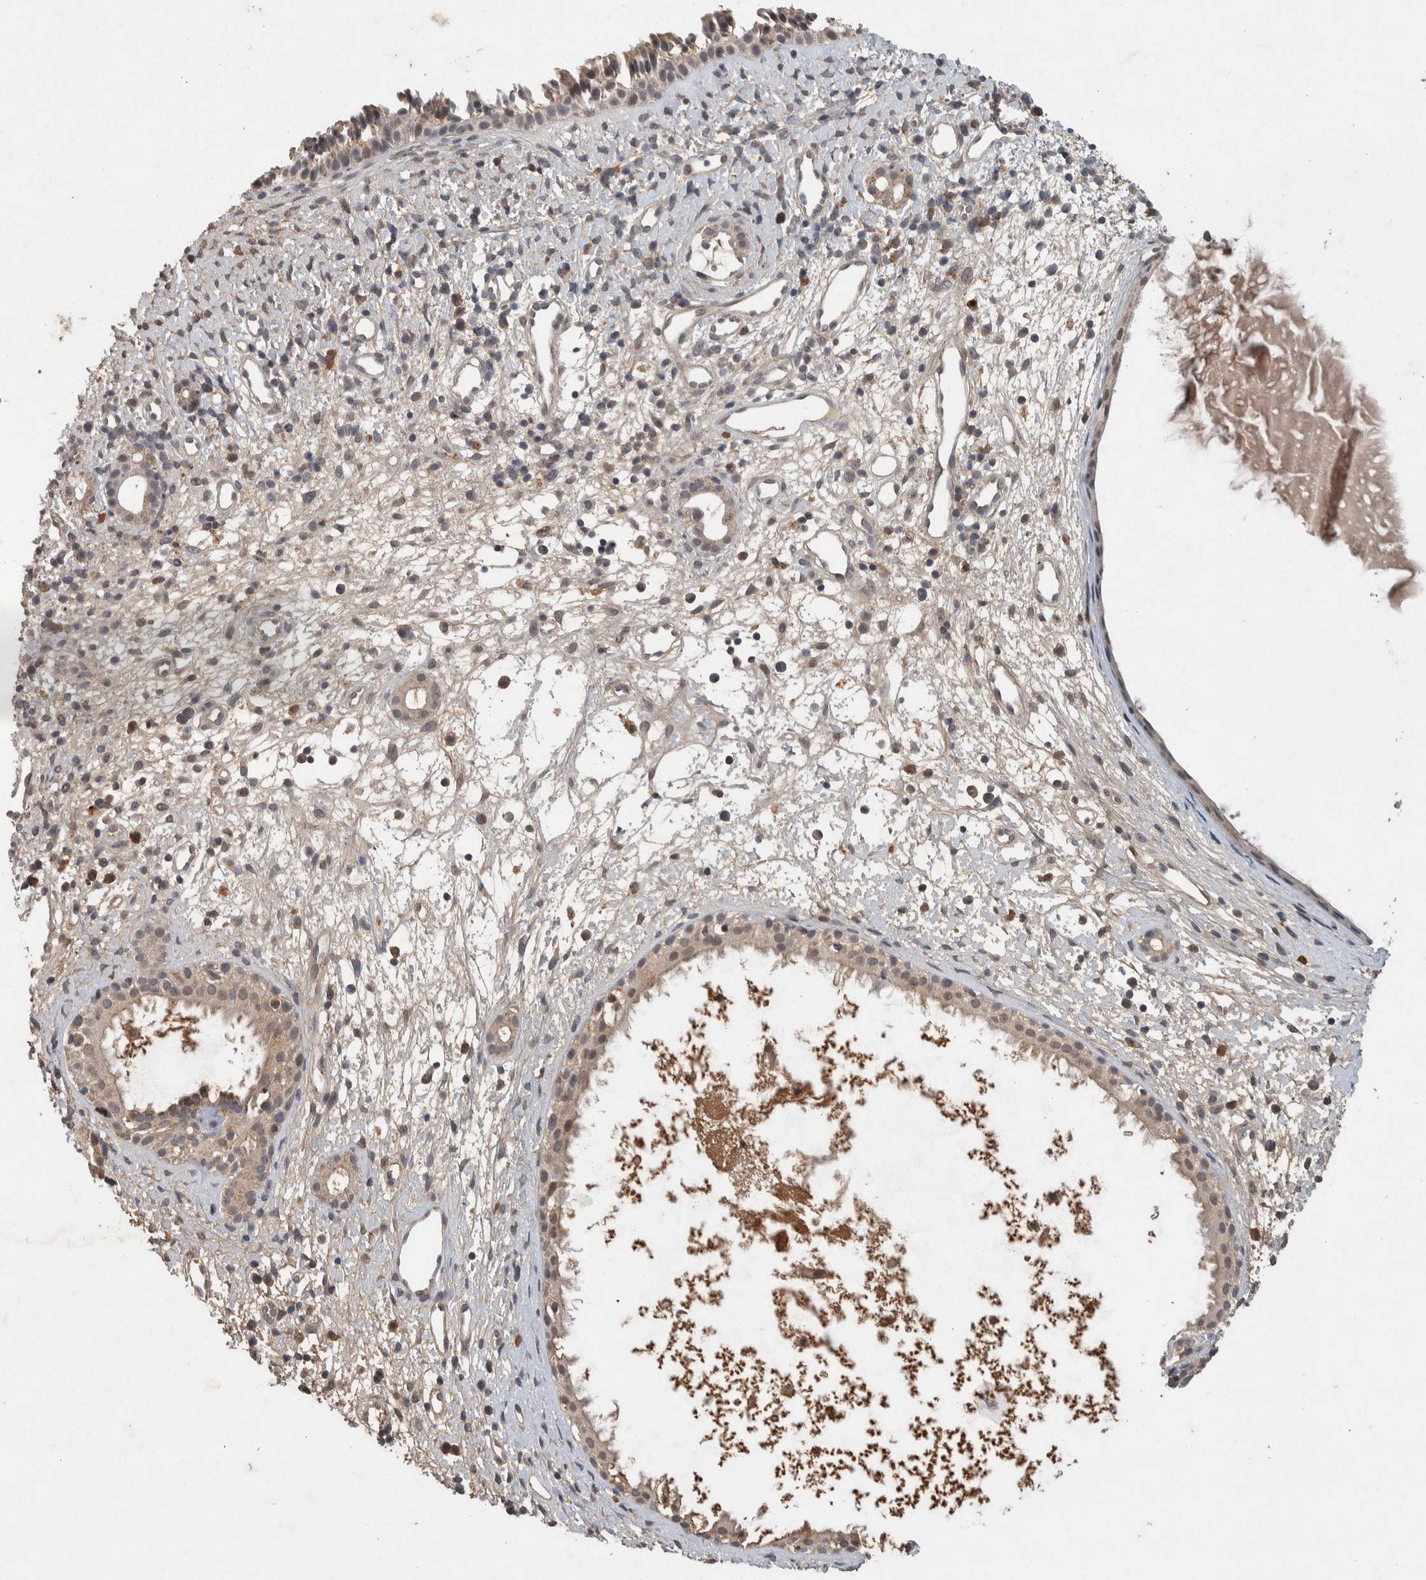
{"staining": {"intensity": "weak", "quantity": ">75%", "location": "cytoplasmic/membranous"}, "tissue": "nasopharynx", "cell_type": "Respiratory epithelial cells", "image_type": "normal", "snomed": [{"axis": "morphology", "description": "Normal tissue, NOS"}, {"axis": "topography", "description": "Nasopharynx"}], "caption": "Nasopharynx stained for a protein reveals weak cytoplasmic/membranous positivity in respiratory epithelial cells.", "gene": "CHRM3", "patient": {"sex": "male", "age": 22}}